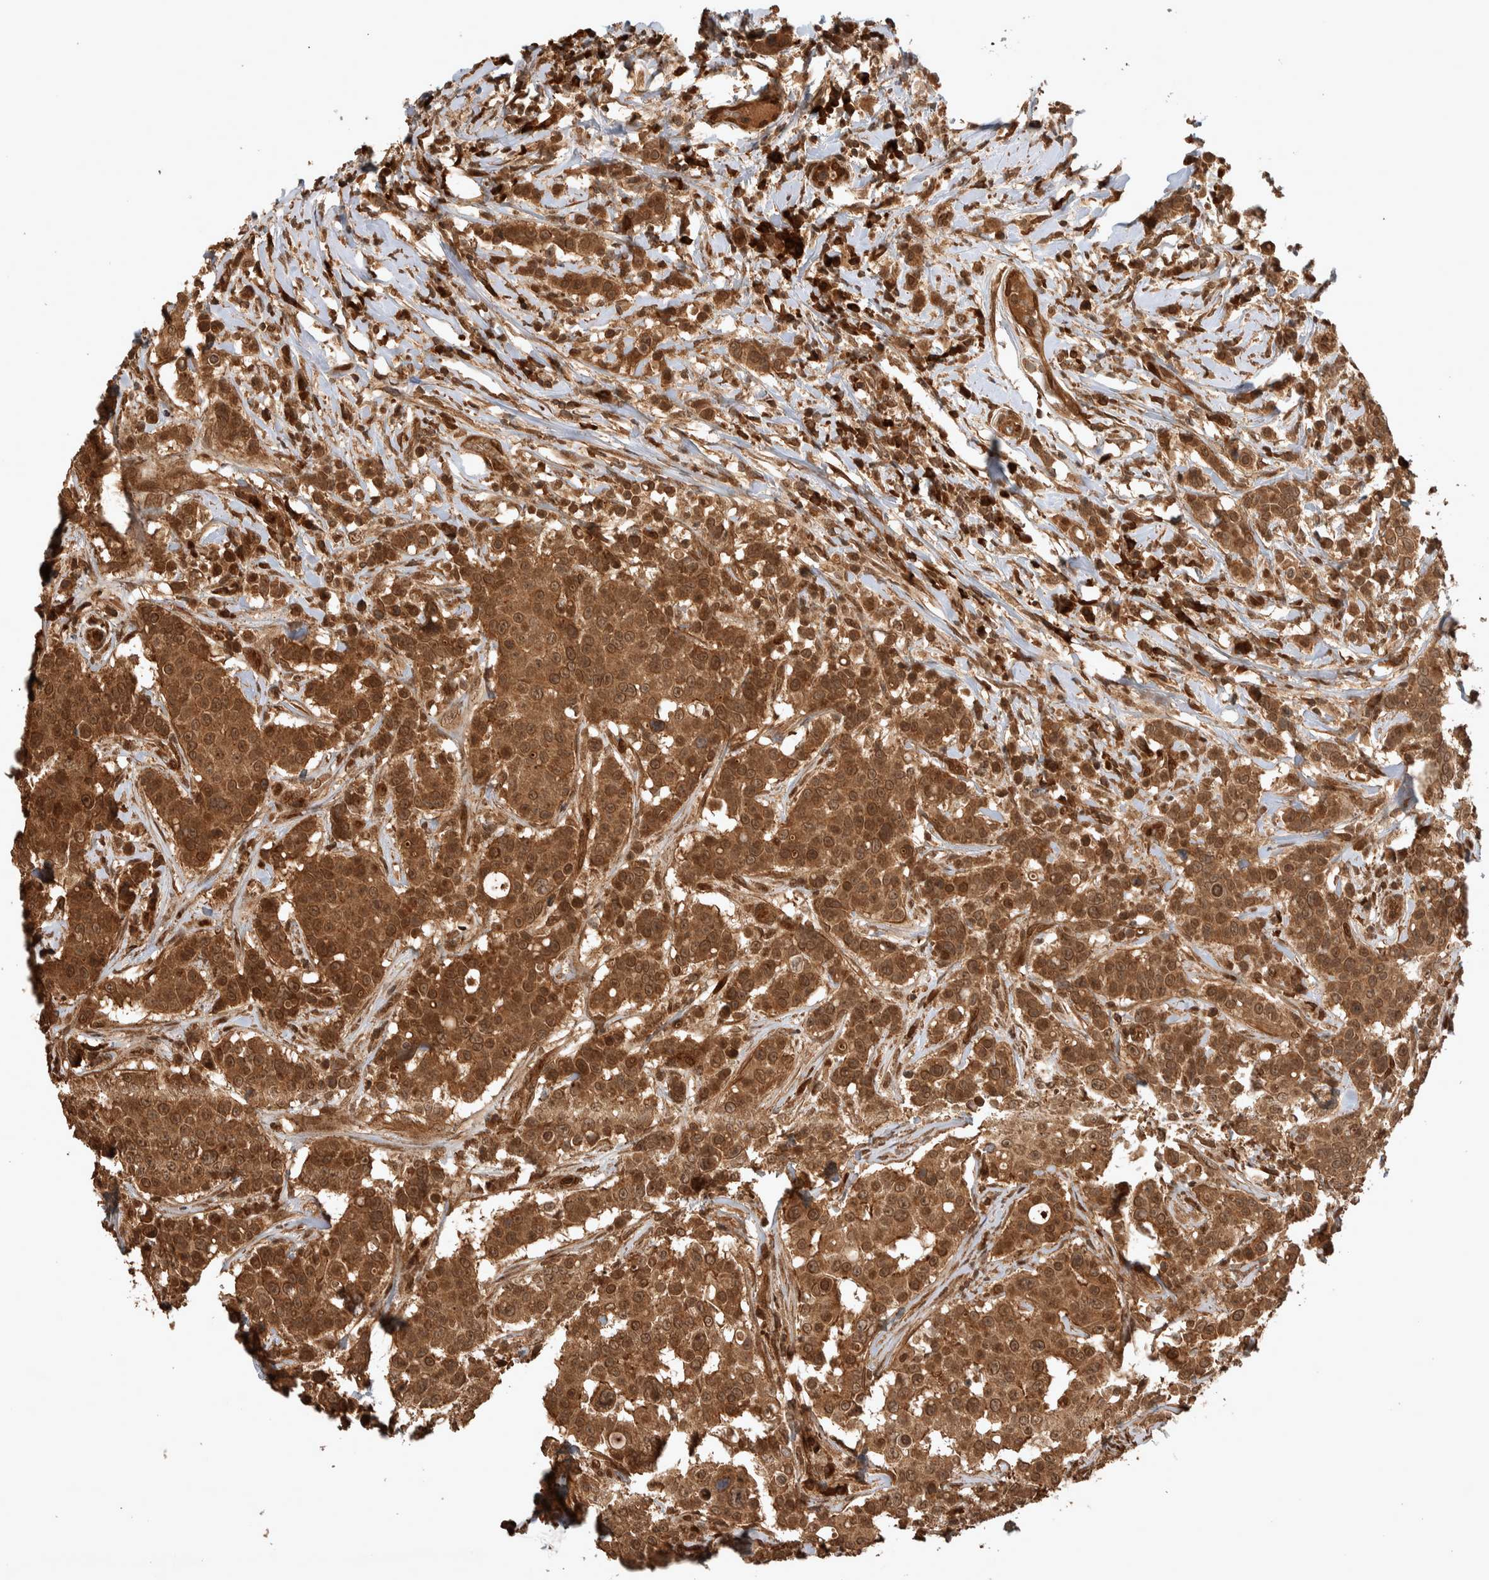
{"staining": {"intensity": "moderate", "quantity": ">75%", "location": "cytoplasmic/membranous,nuclear"}, "tissue": "breast cancer", "cell_type": "Tumor cells", "image_type": "cancer", "snomed": [{"axis": "morphology", "description": "Duct carcinoma"}, {"axis": "topography", "description": "Breast"}], "caption": "Breast cancer (infiltrating ductal carcinoma) stained with a brown dye displays moderate cytoplasmic/membranous and nuclear positive positivity in approximately >75% of tumor cells.", "gene": "CNTROB", "patient": {"sex": "female", "age": 27}}